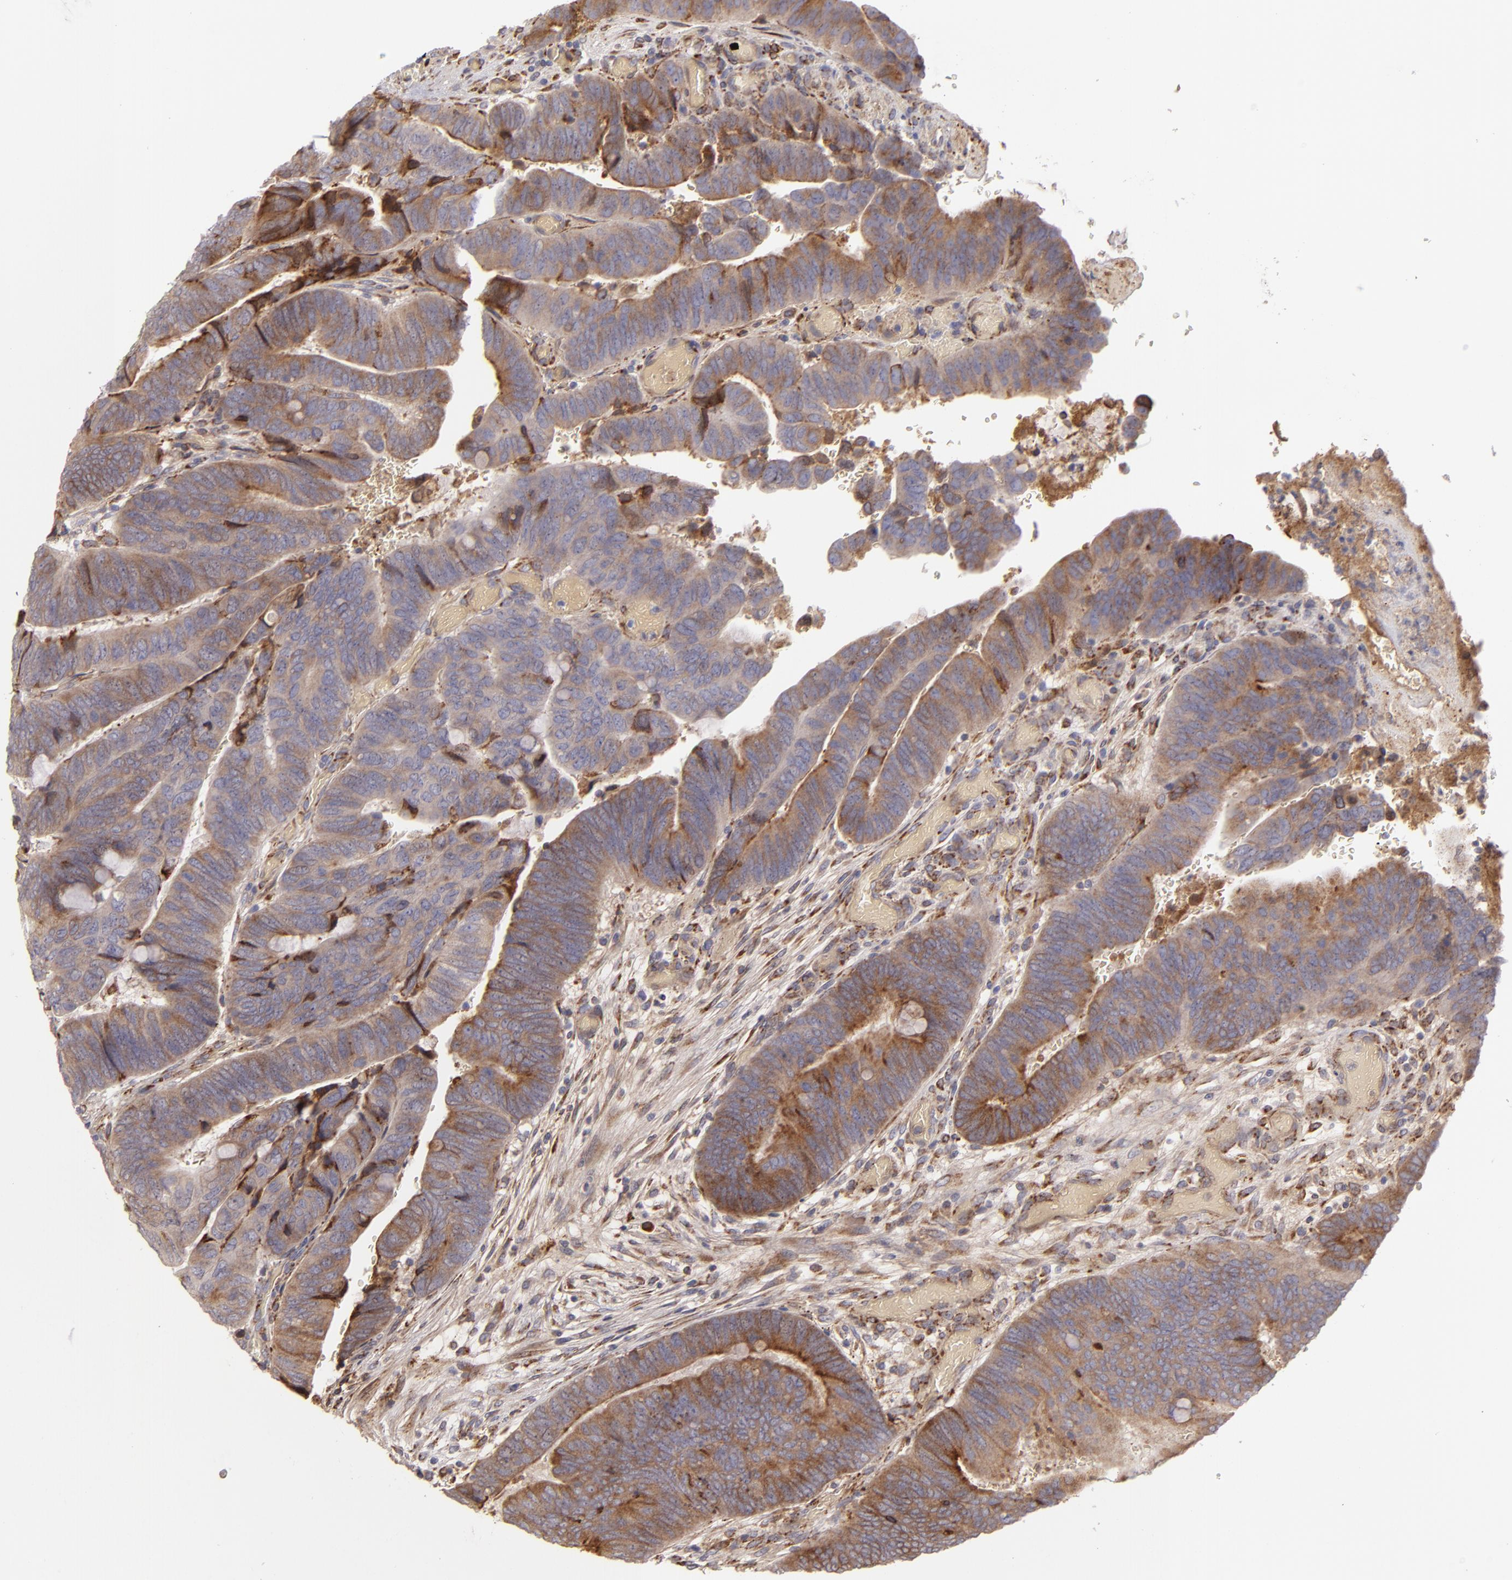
{"staining": {"intensity": "moderate", "quantity": ">75%", "location": "cytoplasmic/membranous"}, "tissue": "colorectal cancer", "cell_type": "Tumor cells", "image_type": "cancer", "snomed": [{"axis": "morphology", "description": "Normal tissue, NOS"}, {"axis": "morphology", "description": "Adenocarcinoma, NOS"}, {"axis": "topography", "description": "Rectum"}], "caption": "A brown stain highlights moderate cytoplasmic/membranous positivity of a protein in human colorectal adenocarcinoma tumor cells.", "gene": "CFB", "patient": {"sex": "male", "age": 92}}